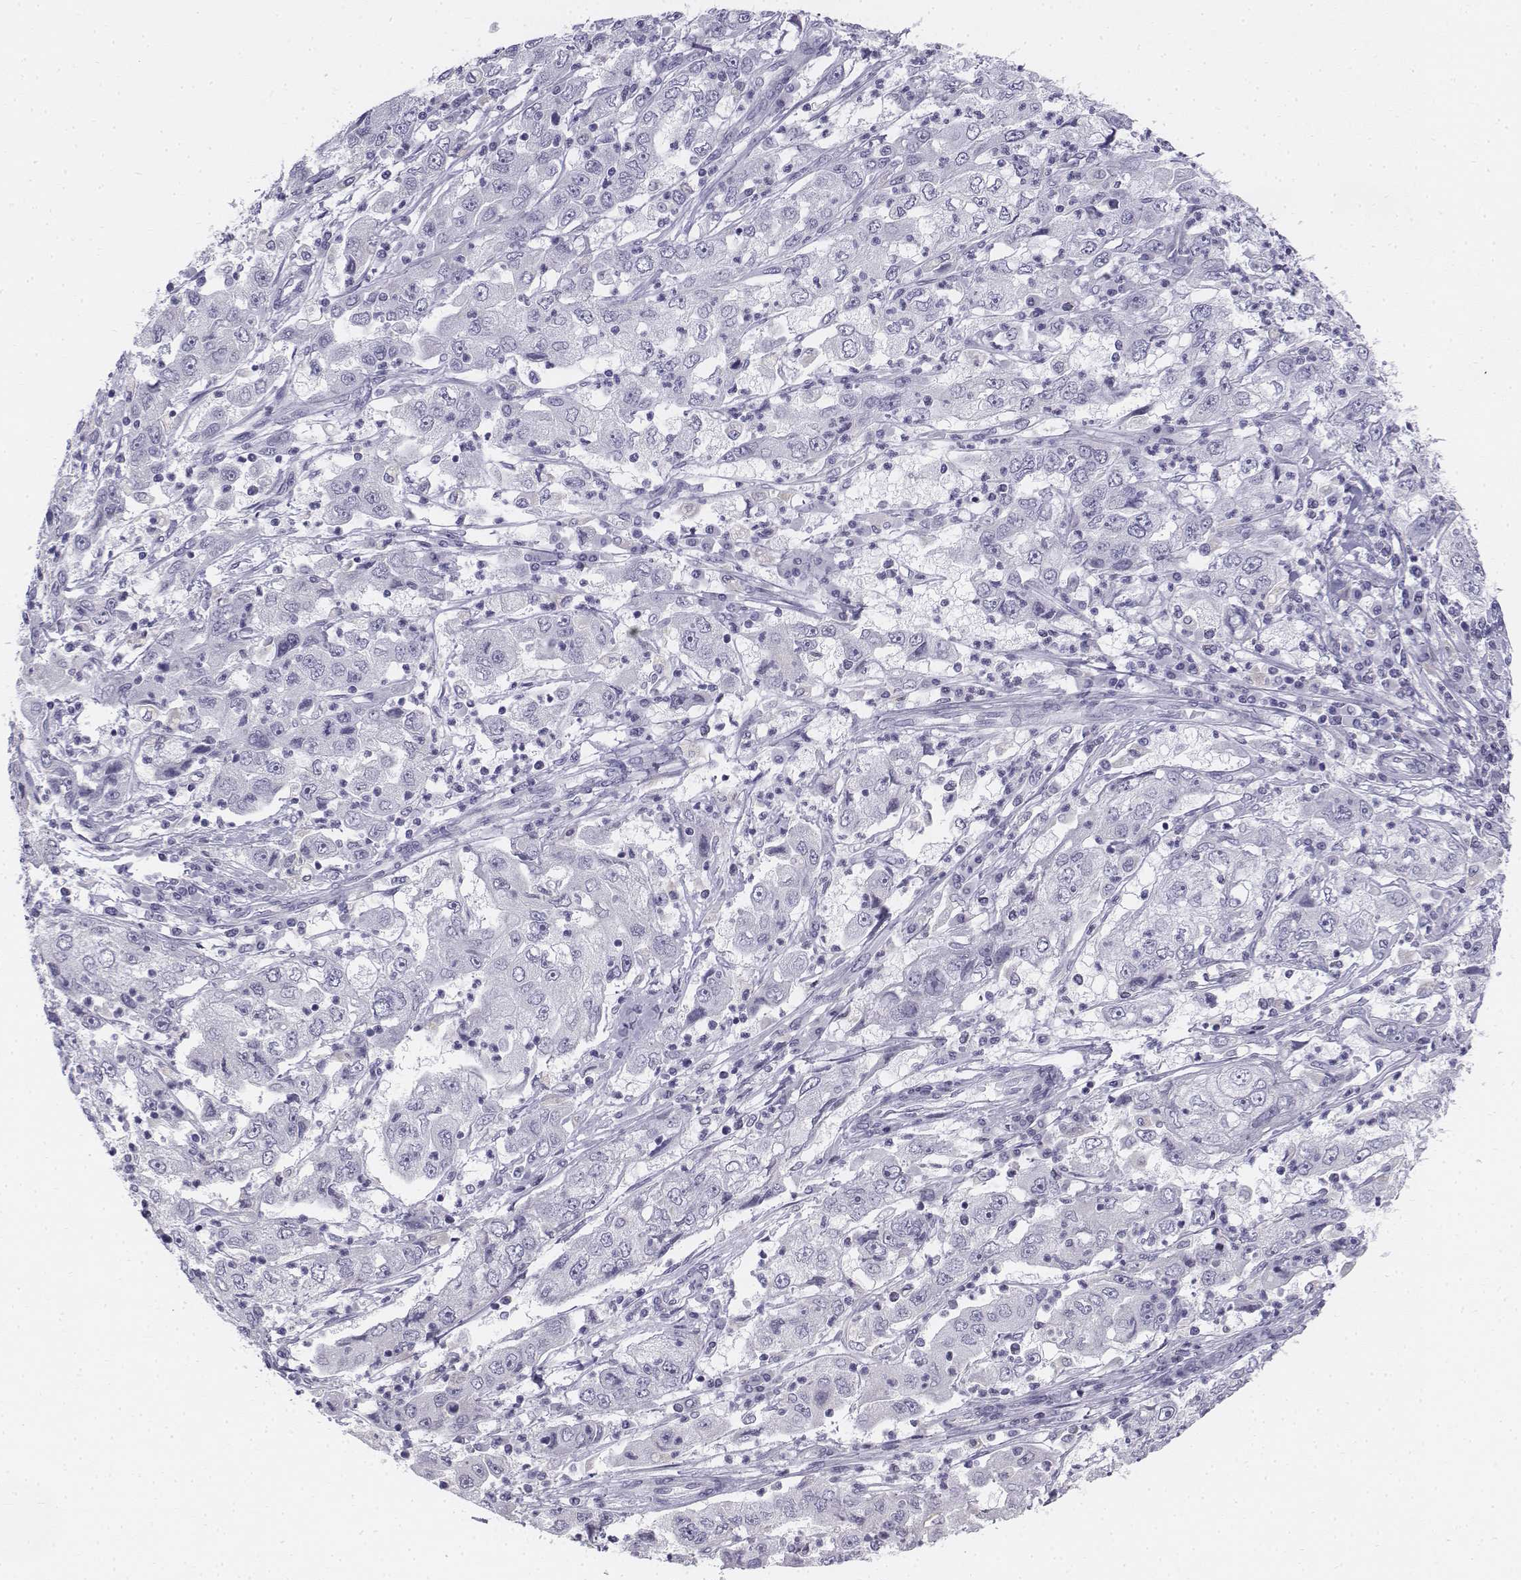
{"staining": {"intensity": "negative", "quantity": "none", "location": "none"}, "tissue": "cervical cancer", "cell_type": "Tumor cells", "image_type": "cancer", "snomed": [{"axis": "morphology", "description": "Squamous cell carcinoma, NOS"}, {"axis": "topography", "description": "Cervix"}], "caption": "The histopathology image demonstrates no significant expression in tumor cells of cervical cancer (squamous cell carcinoma).", "gene": "TH", "patient": {"sex": "female", "age": 36}}